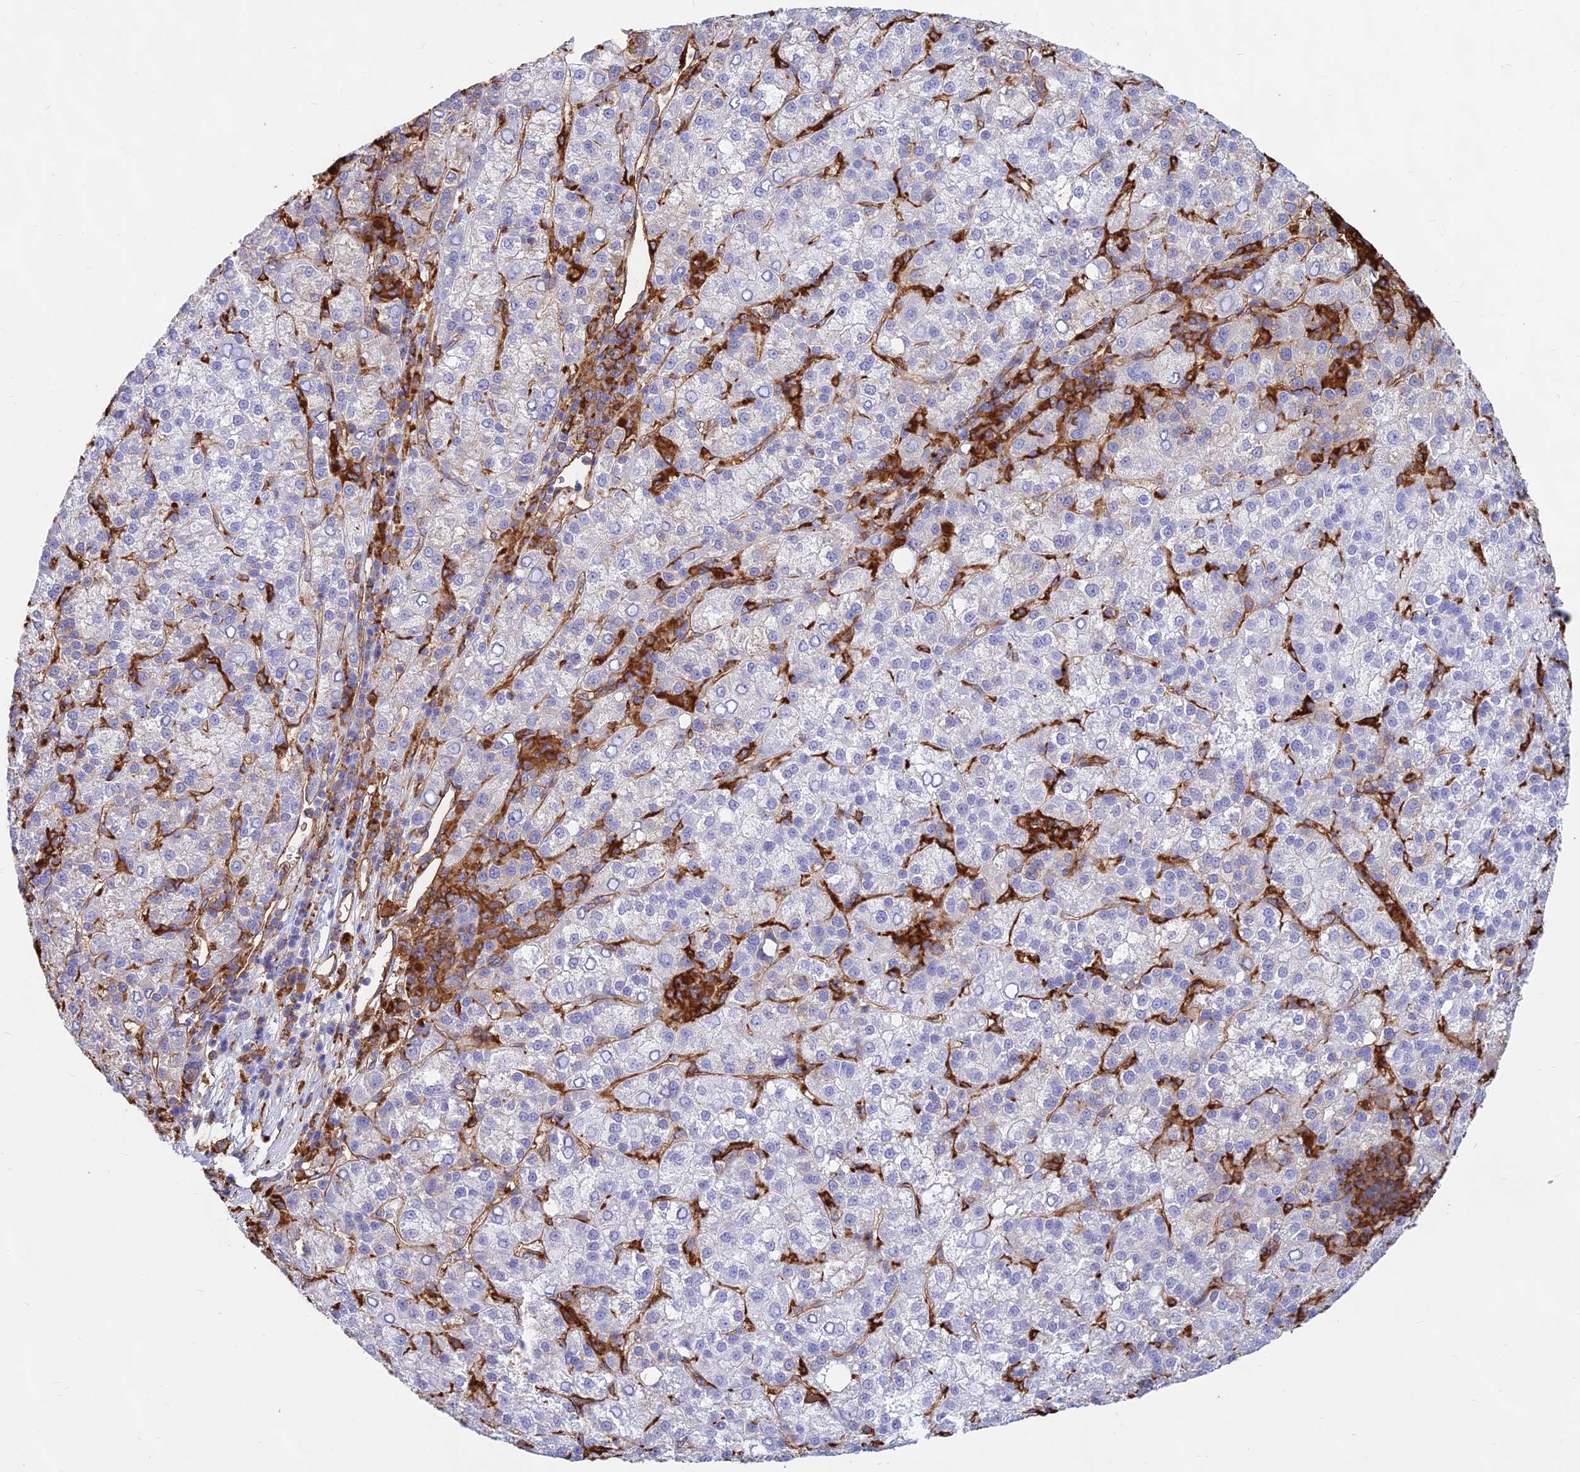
{"staining": {"intensity": "negative", "quantity": "none", "location": "none"}, "tissue": "liver cancer", "cell_type": "Tumor cells", "image_type": "cancer", "snomed": [{"axis": "morphology", "description": "Carcinoma, Hepatocellular, NOS"}, {"axis": "topography", "description": "Liver"}], "caption": "Tumor cells show no significant expression in liver hepatocellular carcinoma.", "gene": "HLA-DRB1", "patient": {"sex": "female", "age": 58}}